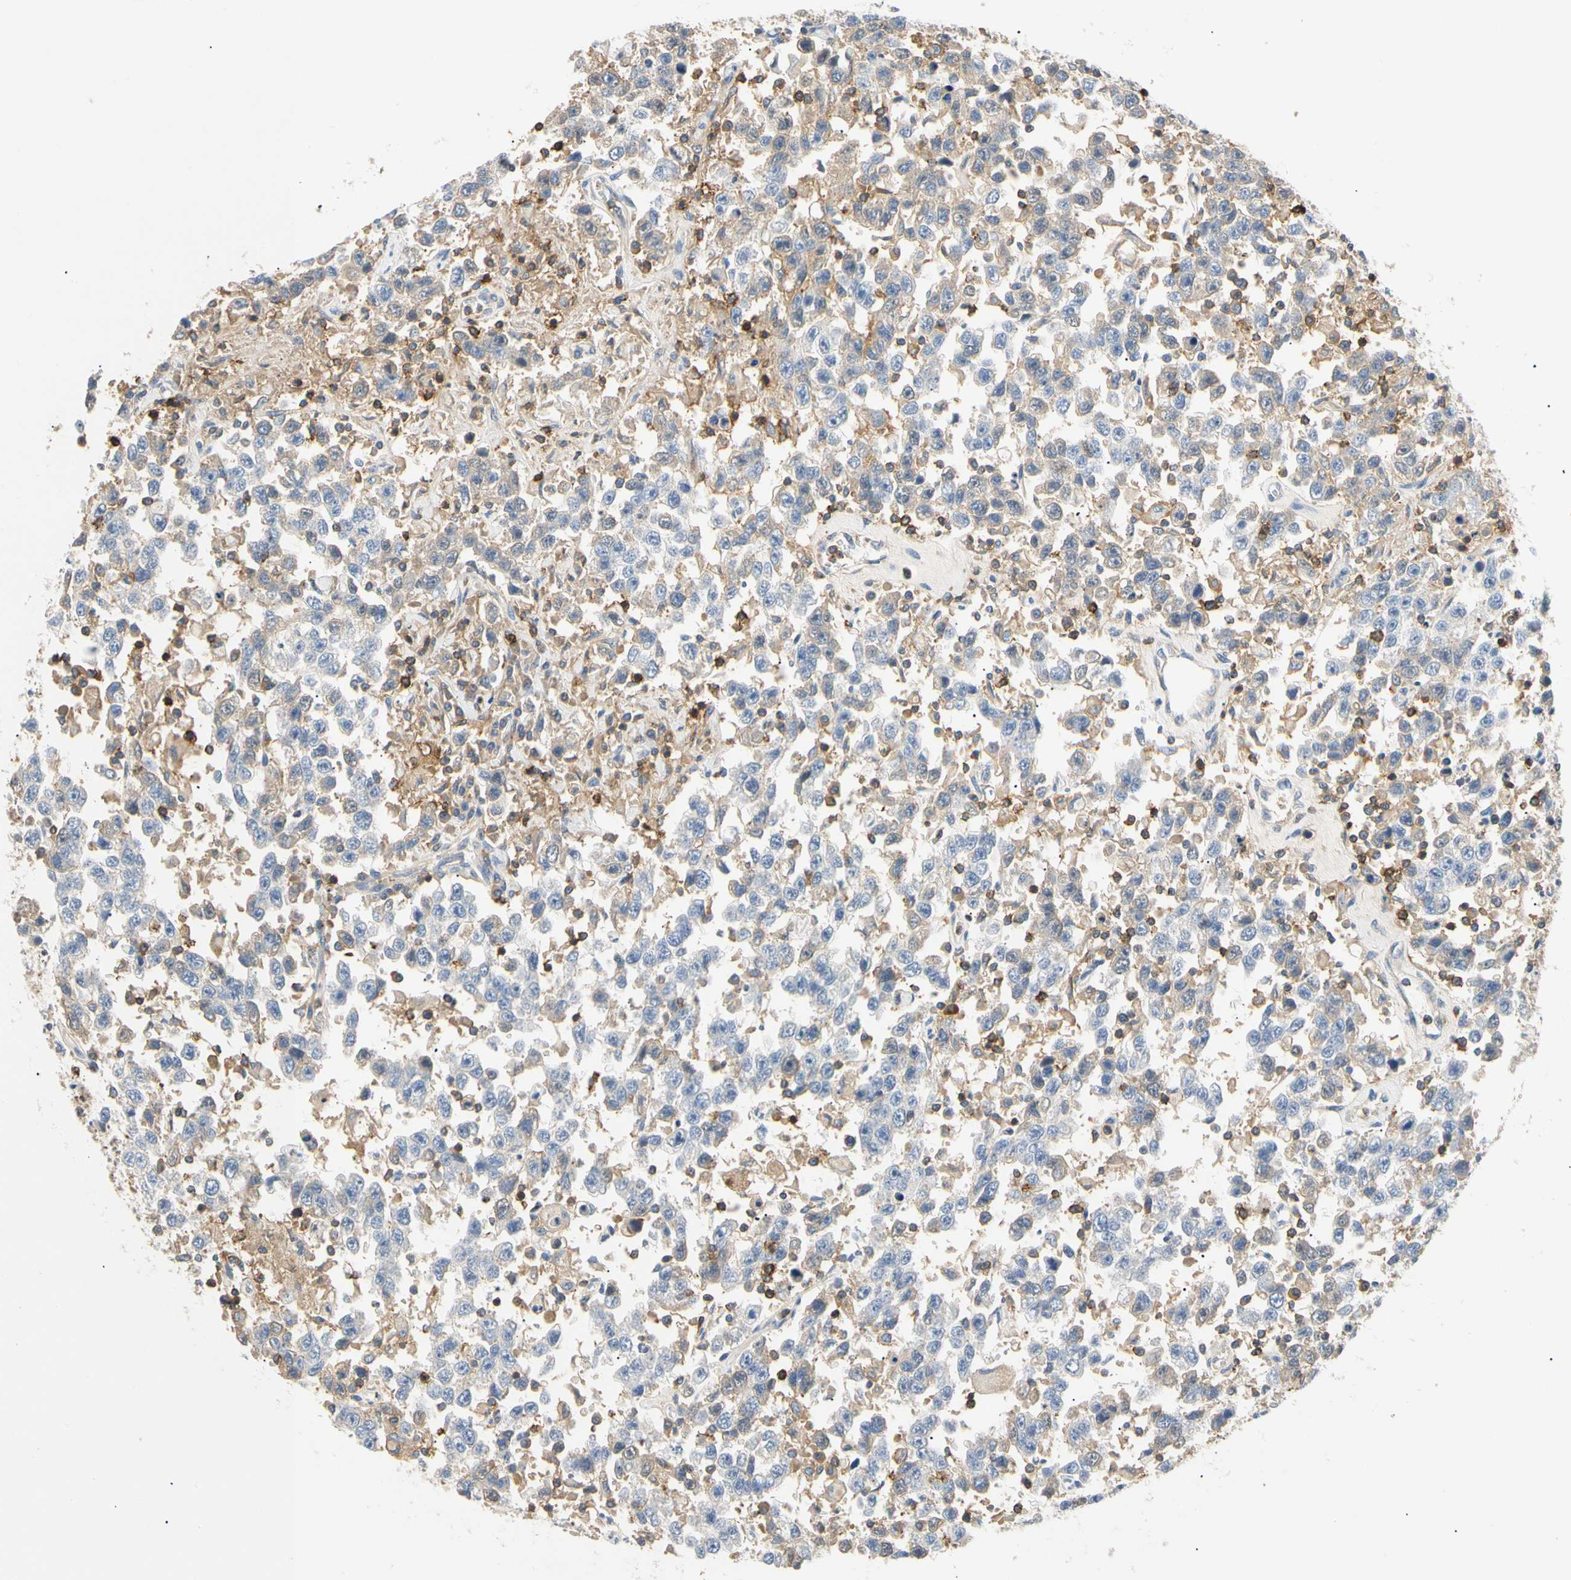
{"staining": {"intensity": "negative", "quantity": "none", "location": "none"}, "tissue": "testis cancer", "cell_type": "Tumor cells", "image_type": "cancer", "snomed": [{"axis": "morphology", "description": "Seminoma, NOS"}, {"axis": "topography", "description": "Testis"}], "caption": "DAB immunohistochemical staining of testis cancer (seminoma) reveals no significant staining in tumor cells.", "gene": "TNFRSF18", "patient": {"sex": "male", "age": 41}}